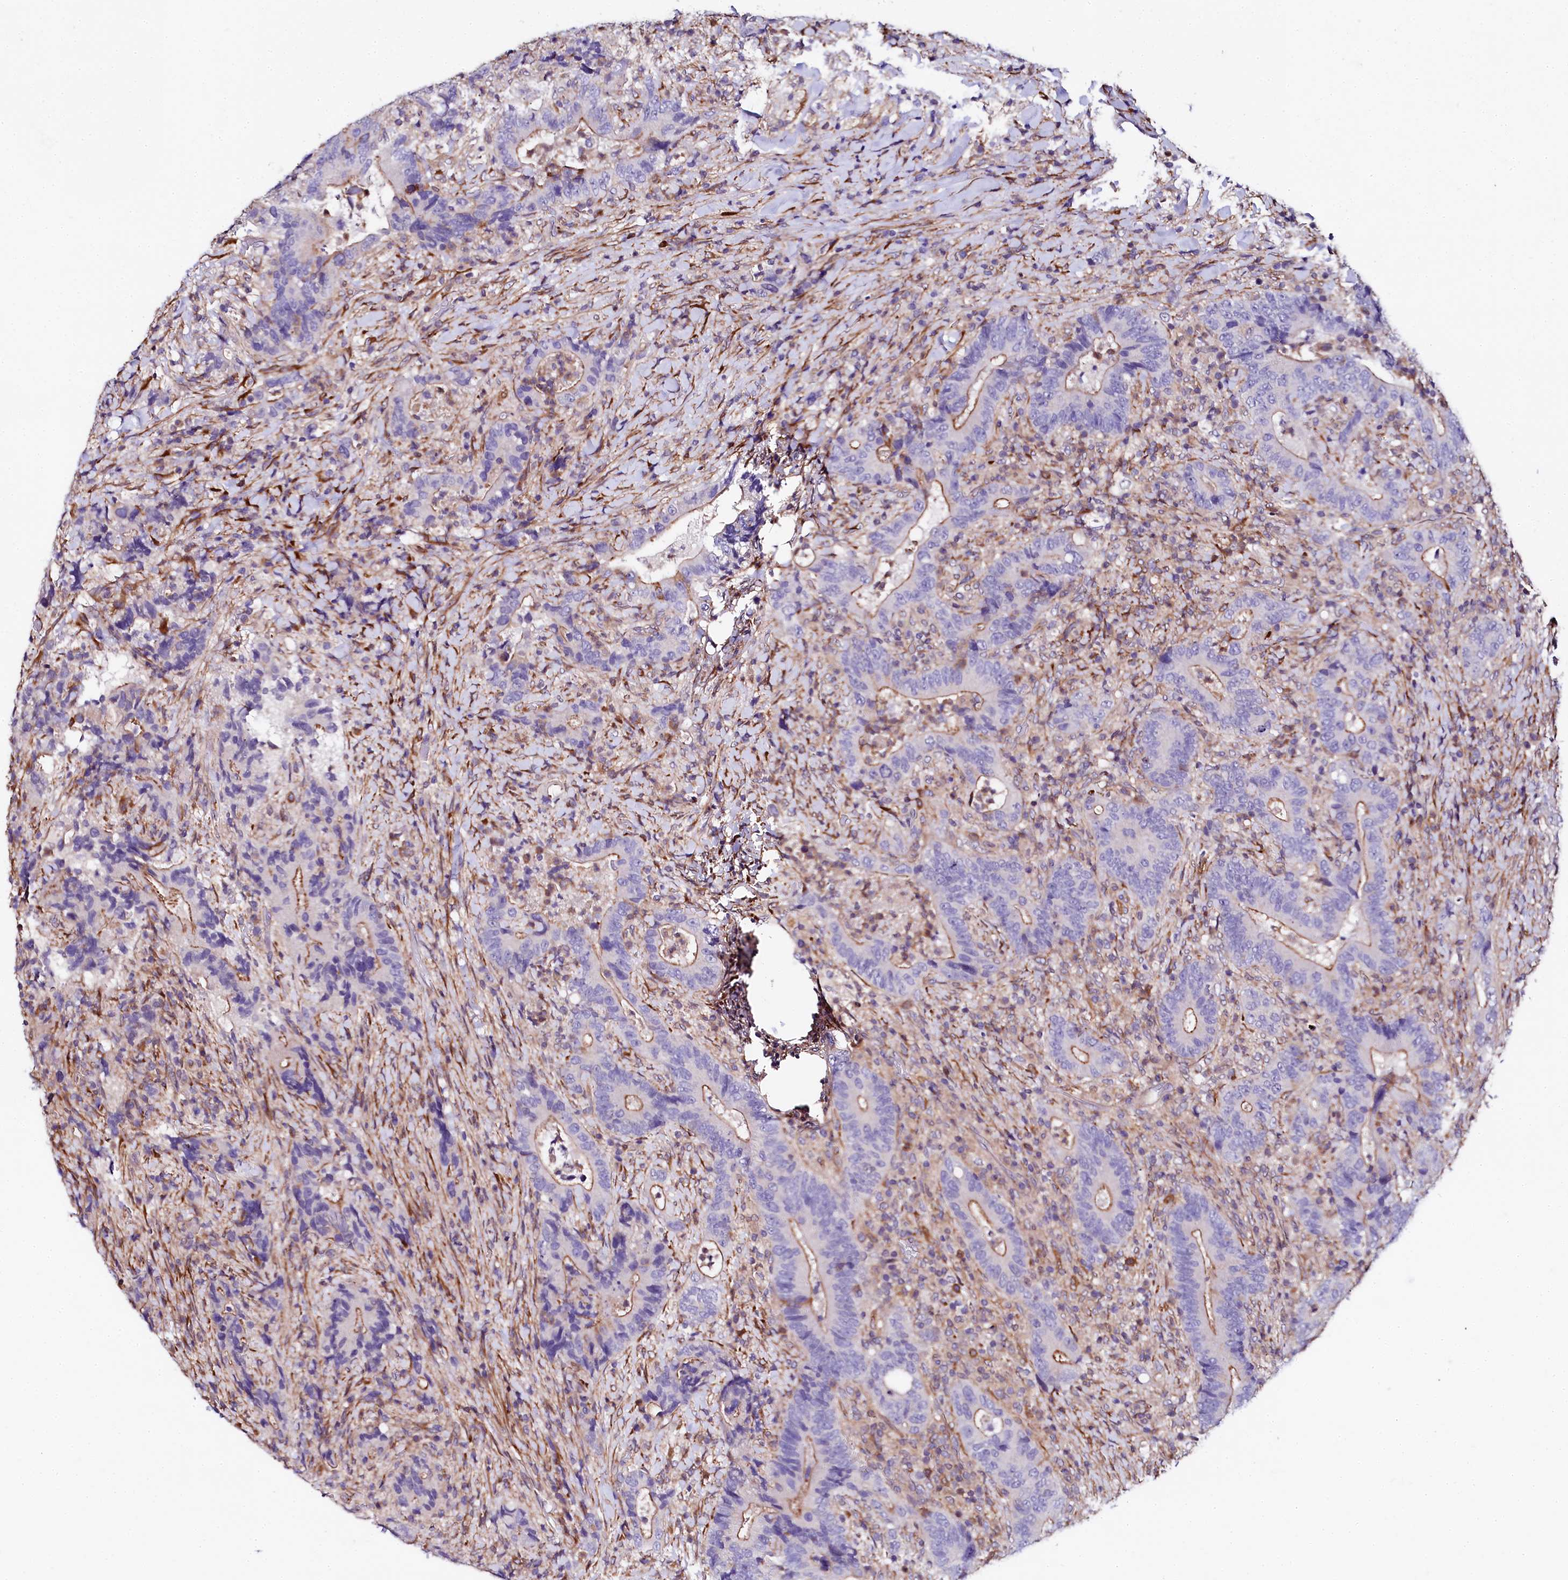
{"staining": {"intensity": "moderate", "quantity": "<25%", "location": "cytoplasmic/membranous"}, "tissue": "colorectal cancer", "cell_type": "Tumor cells", "image_type": "cancer", "snomed": [{"axis": "morphology", "description": "Adenocarcinoma, NOS"}, {"axis": "topography", "description": "Colon"}], "caption": "Approximately <25% of tumor cells in colorectal cancer (adenocarcinoma) reveal moderate cytoplasmic/membranous protein positivity as visualized by brown immunohistochemical staining.", "gene": "FCHSD2", "patient": {"sex": "female", "age": 75}}